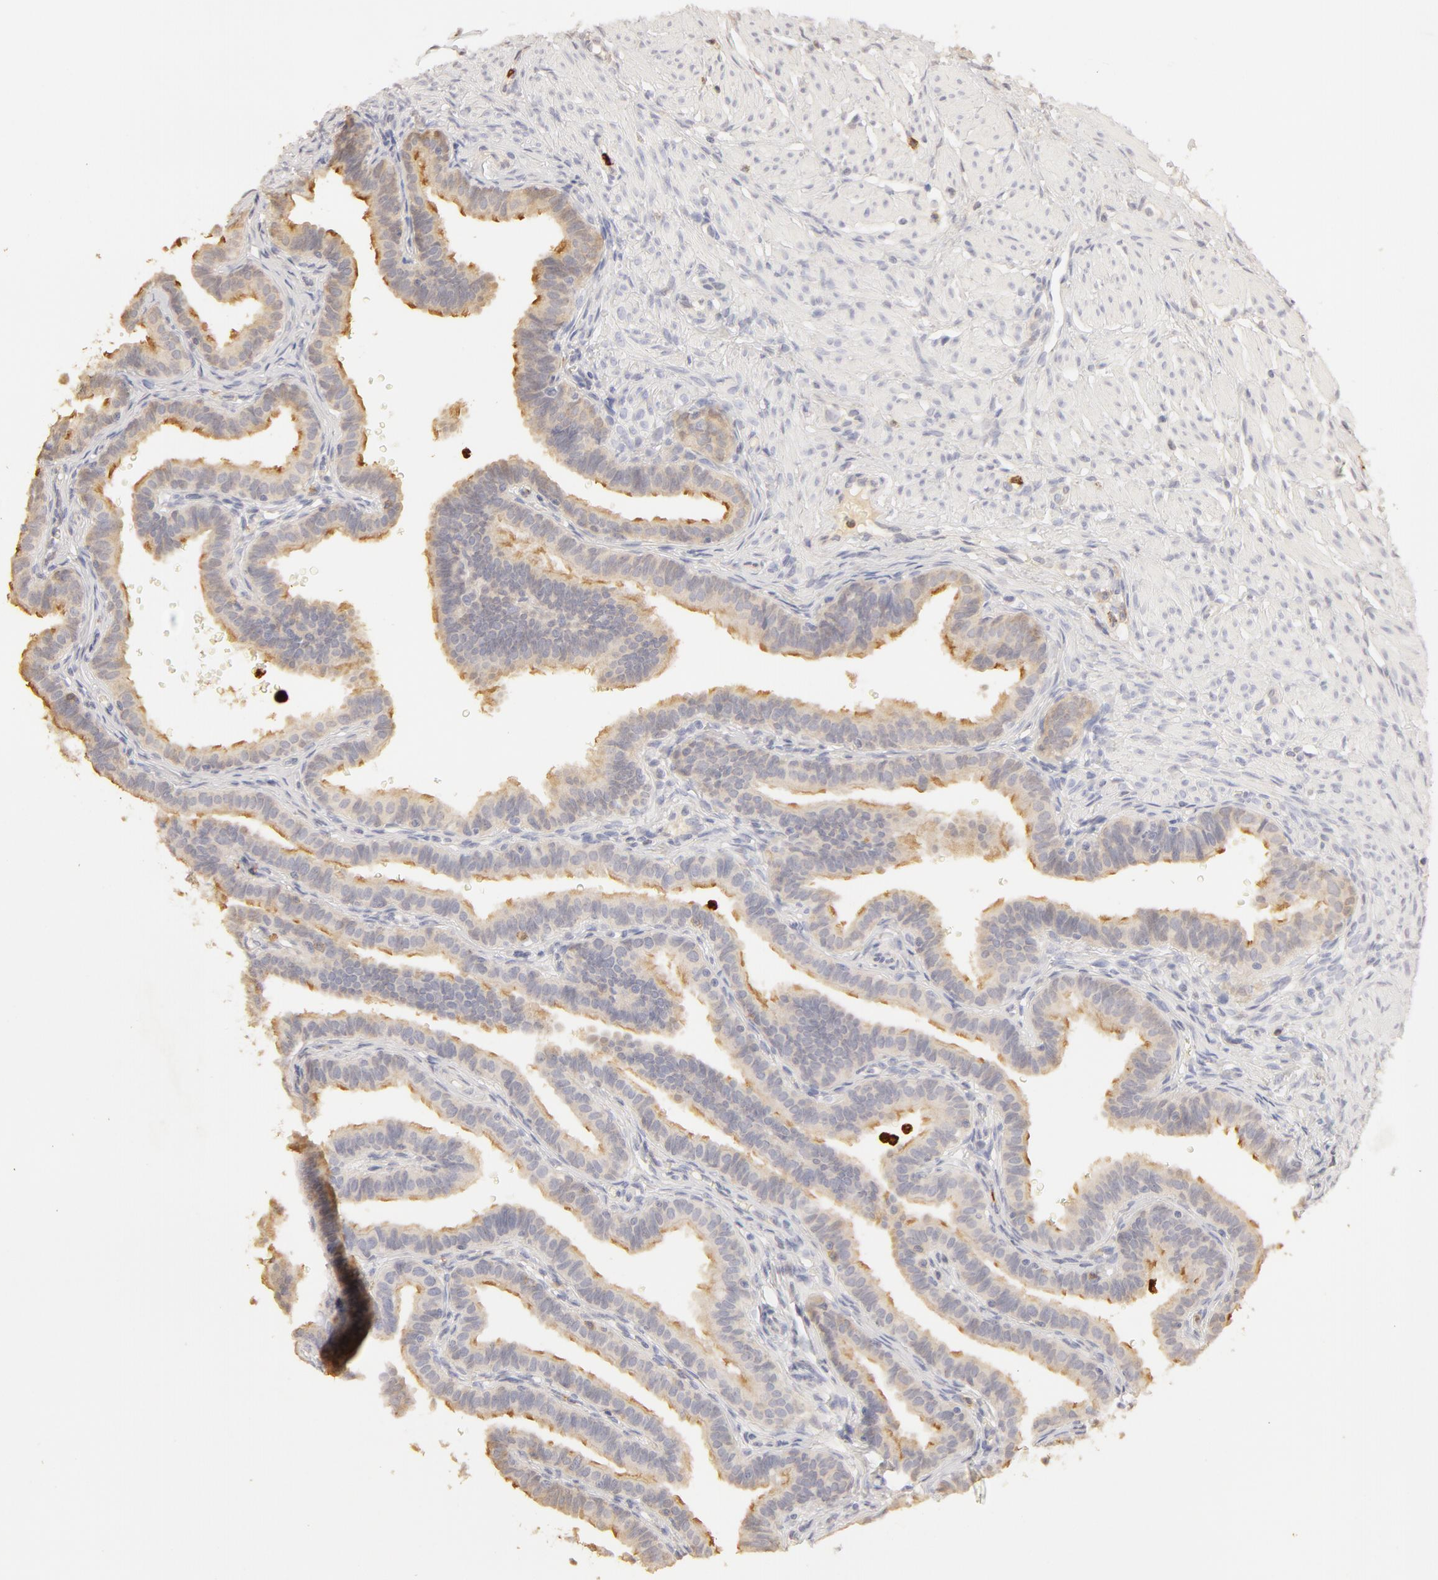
{"staining": {"intensity": "weak", "quantity": "25%-75%", "location": "cytoplasmic/membranous"}, "tissue": "fallopian tube", "cell_type": "Glandular cells", "image_type": "normal", "snomed": [{"axis": "morphology", "description": "Normal tissue, NOS"}, {"axis": "topography", "description": "Fallopian tube"}], "caption": "Immunohistochemistry of unremarkable fallopian tube displays low levels of weak cytoplasmic/membranous positivity in about 25%-75% of glandular cells.", "gene": "C1R", "patient": {"sex": "female", "age": 32}}